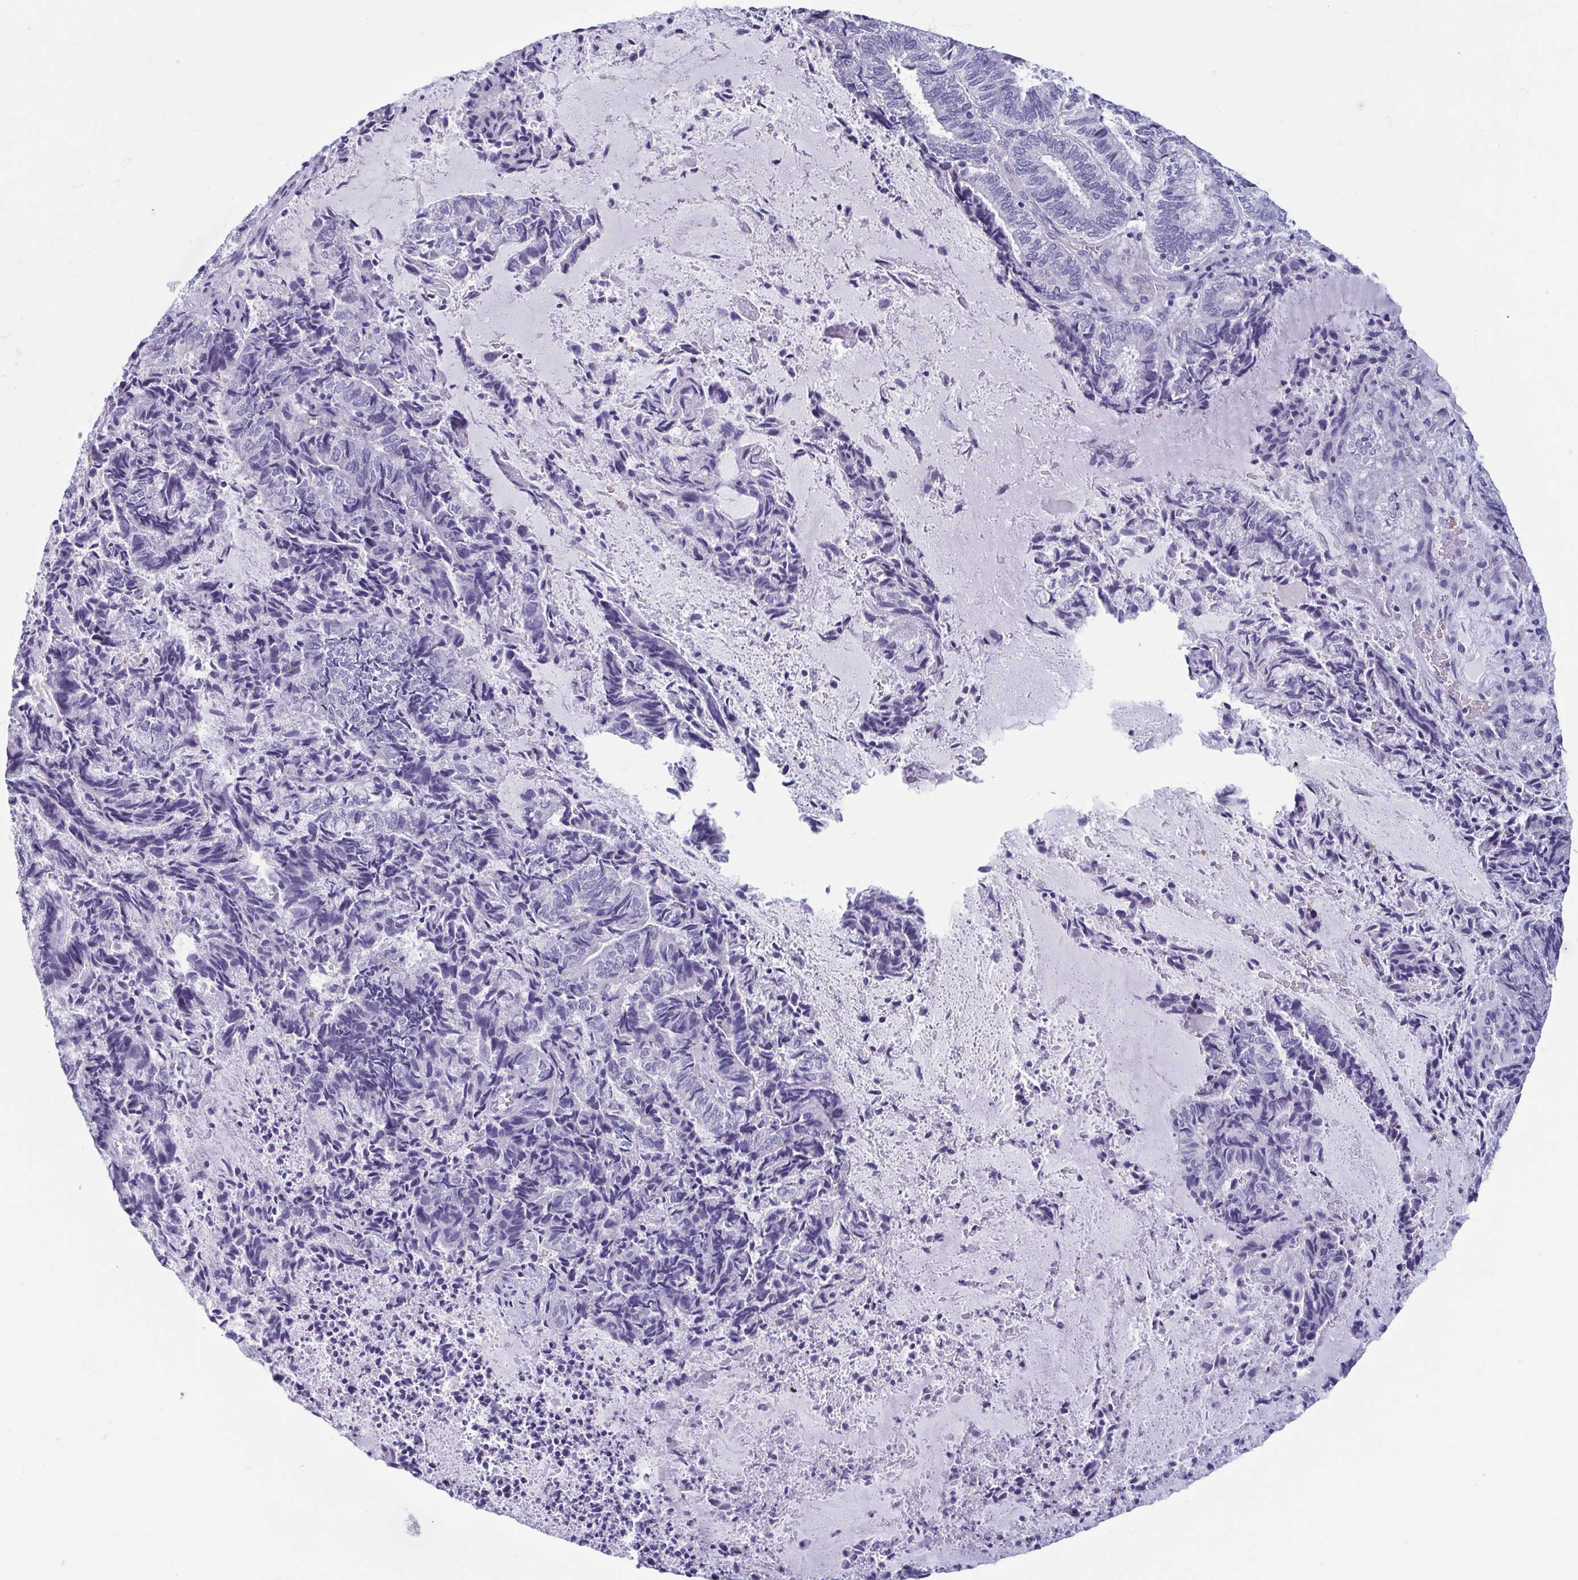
{"staining": {"intensity": "negative", "quantity": "none", "location": "none"}, "tissue": "endometrial cancer", "cell_type": "Tumor cells", "image_type": "cancer", "snomed": [{"axis": "morphology", "description": "Adenocarcinoma, NOS"}, {"axis": "topography", "description": "Endometrium"}], "caption": "Human endometrial adenocarcinoma stained for a protein using IHC shows no expression in tumor cells.", "gene": "MORC4", "patient": {"sex": "female", "age": 80}}